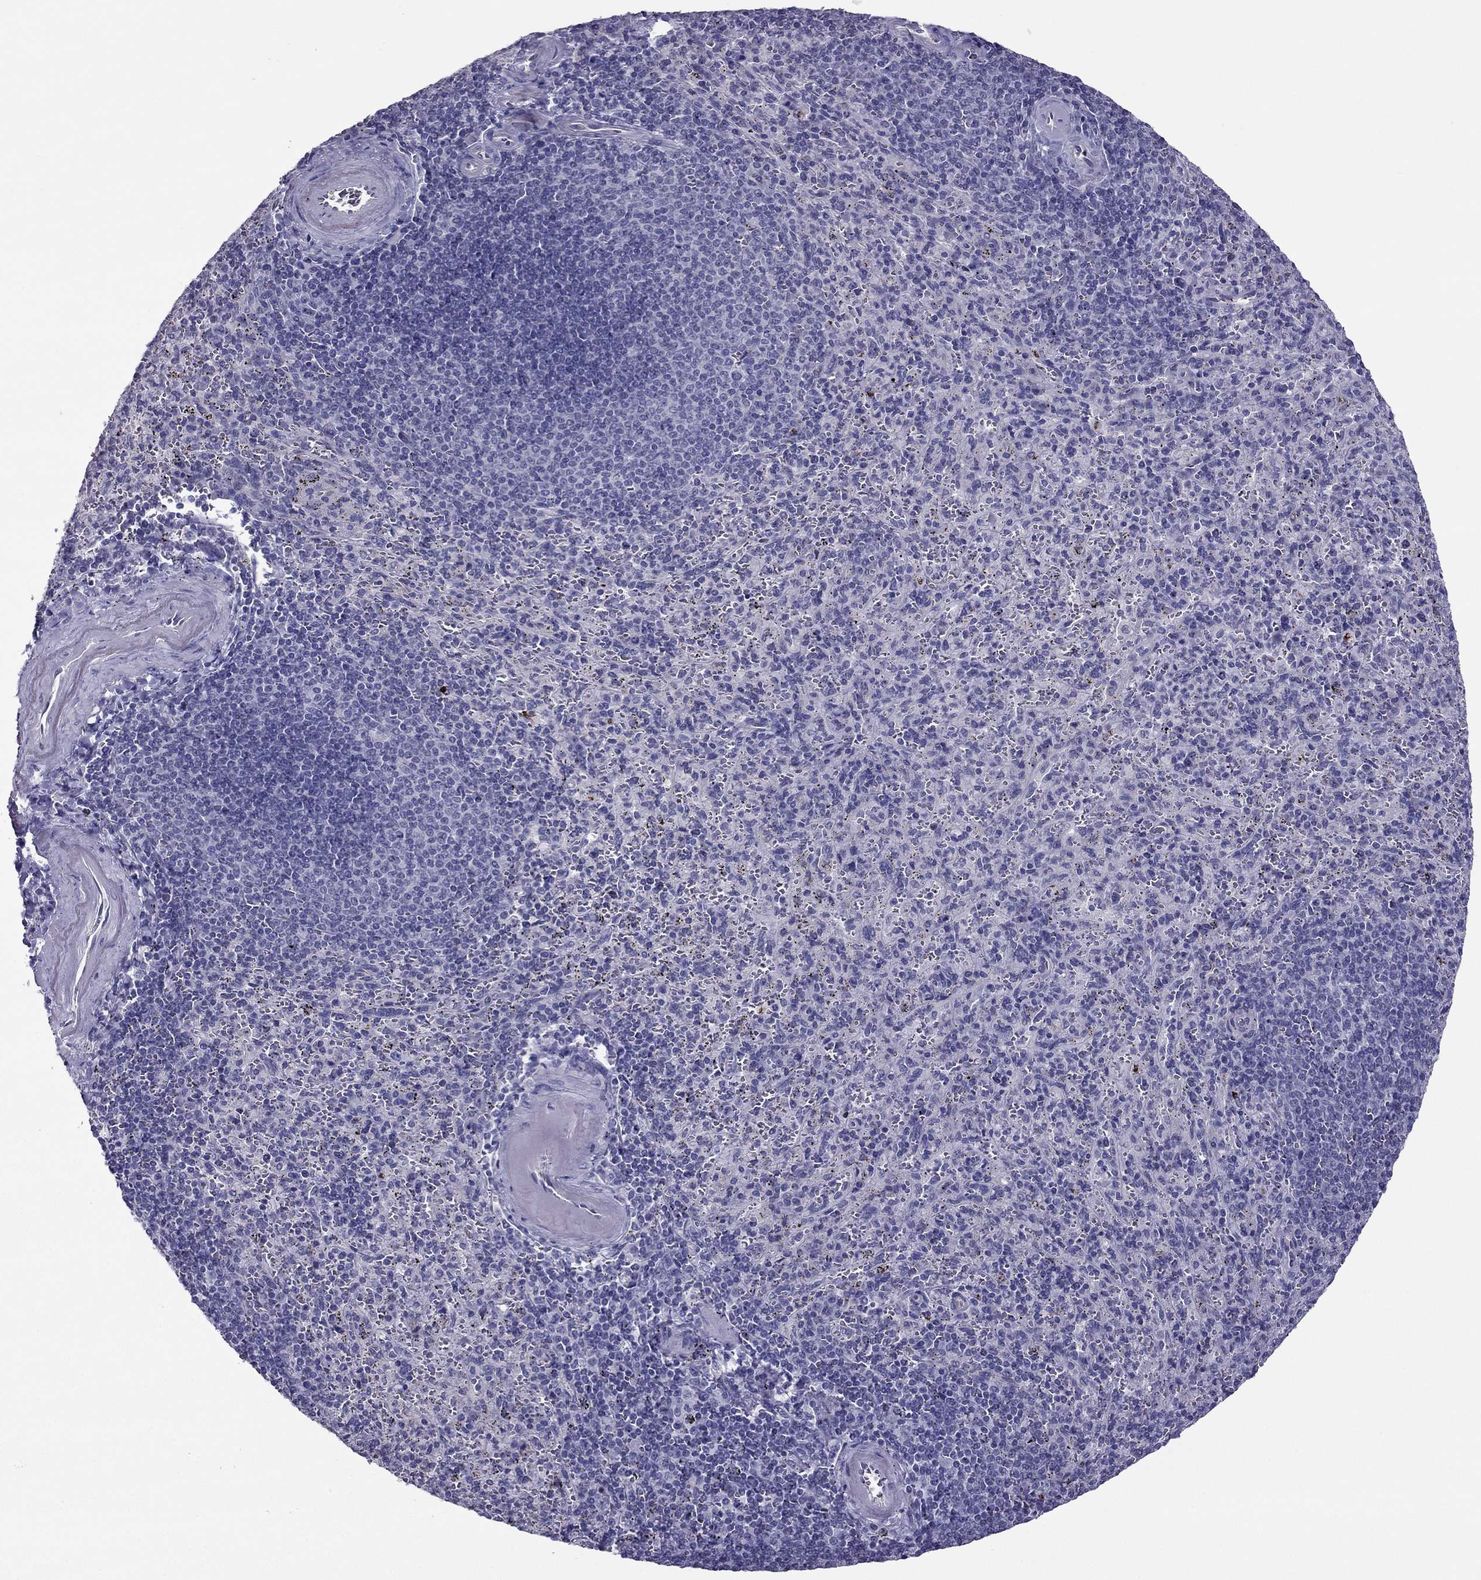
{"staining": {"intensity": "negative", "quantity": "none", "location": "none"}, "tissue": "spleen", "cell_type": "Cells in red pulp", "image_type": "normal", "snomed": [{"axis": "morphology", "description": "Normal tissue, NOS"}, {"axis": "topography", "description": "Spleen"}], "caption": "High magnification brightfield microscopy of normal spleen stained with DAB (brown) and counterstained with hematoxylin (blue): cells in red pulp show no significant expression. (DAB immunohistochemistry (IHC), high magnification).", "gene": "PDE6A", "patient": {"sex": "male", "age": 57}}